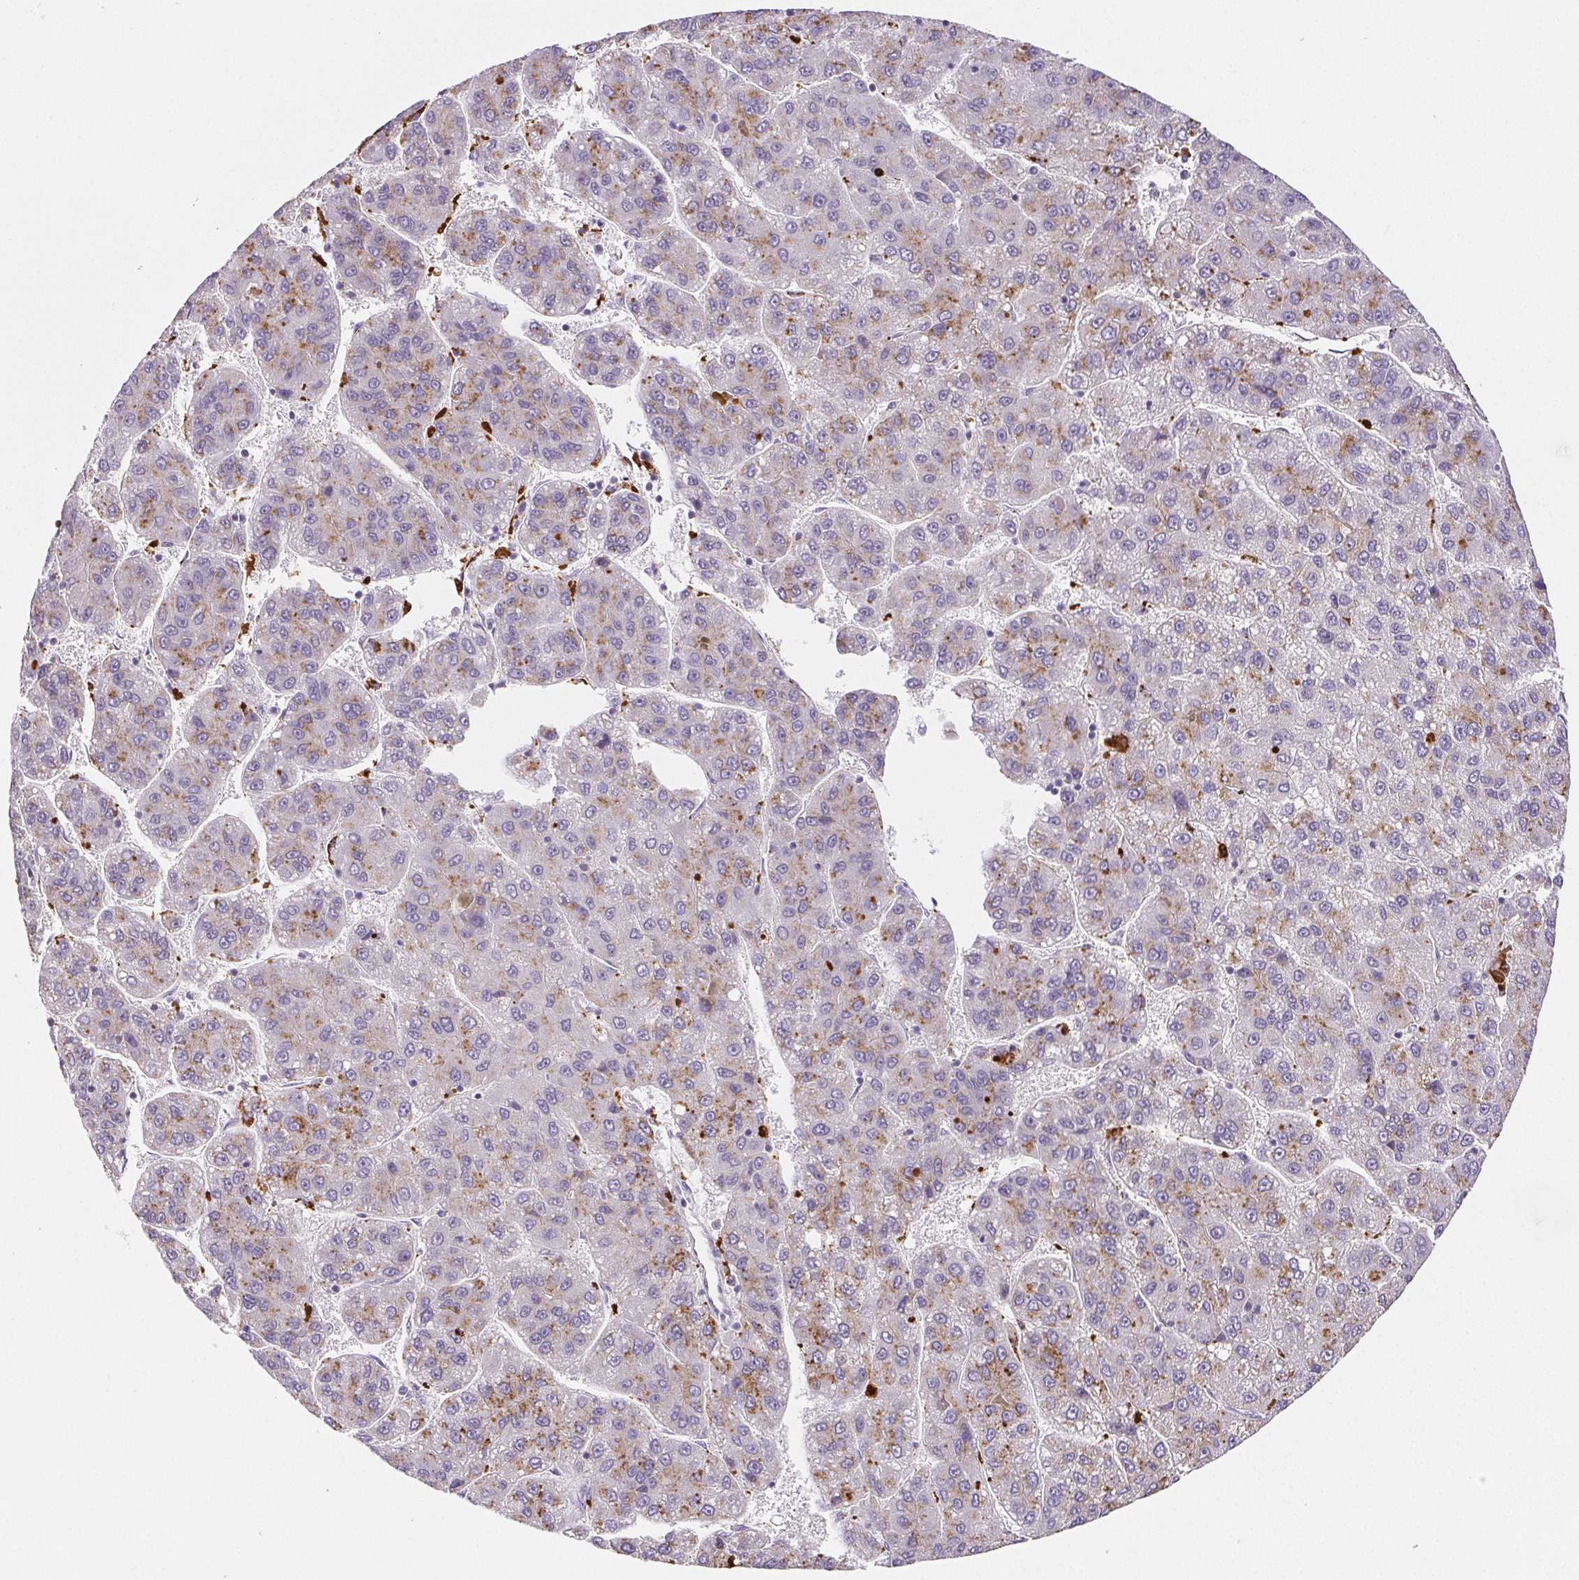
{"staining": {"intensity": "moderate", "quantity": "<25%", "location": "cytoplasmic/membranous"}, "tissue": "liver cancer", "cell_type": "Tumor cells", "image_type": "cancer", "snomed": [{"axis": "morphology", "description": "Carcinoma, Hepatocellular, NOS"}, {"axis": "topography", "description": "Liver"}], "caption": "Immunohistochemical staining of human liver cancer (hepatocellular carcinoma) exhibits low levels of moderate cytoplasmic/membranous positivity in approximately <25% of tumor cells.", "gene": "LIPA", "patient": {"sex": "female", "age": 82}}